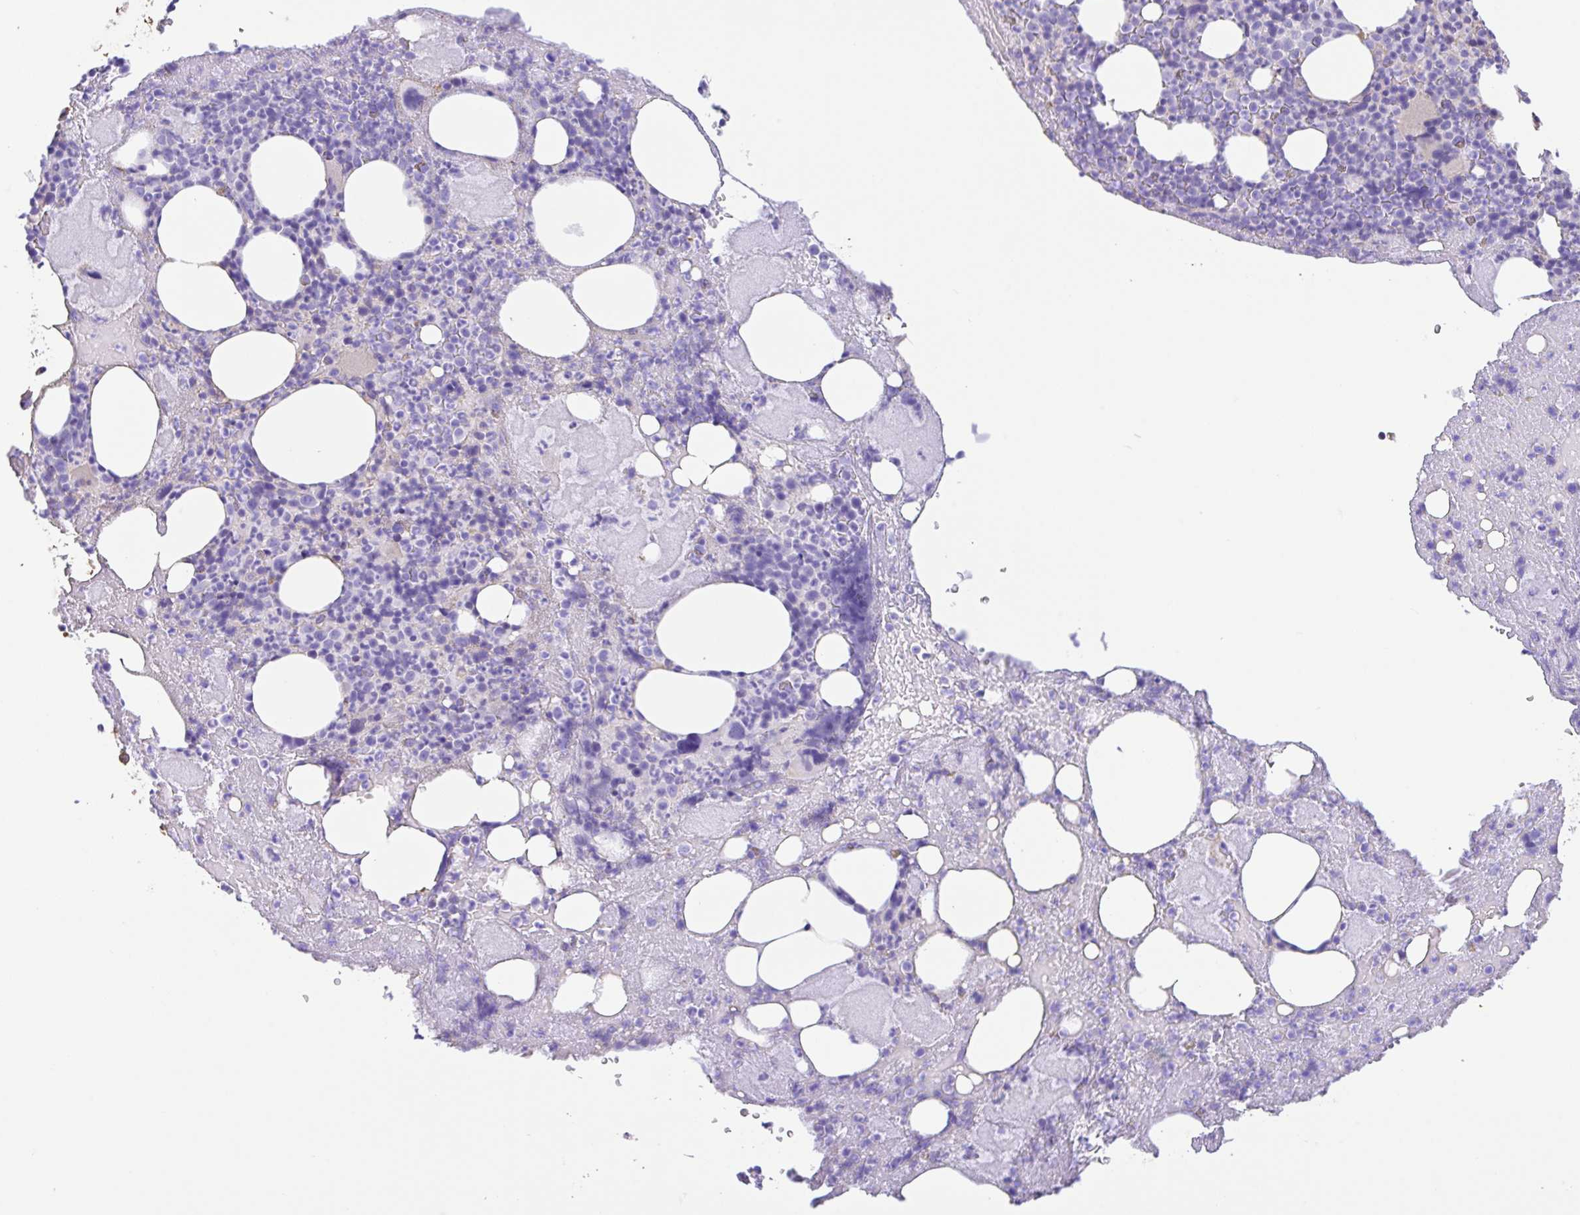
{"staining": {"intensity": "negative", "quantity": "none", "location": "none"}, "tissue": "bone marrow", "cell_type": "Hematopoietic cells", "image_type": "normal", "snomed": [{"axis": "morphology", "description": "Normal tissue, NOS"}, {"axis": "topography", "description": "Bone marrow"}], "caption": "An immunohistochemistry photomicrograph of normal bone marrow is shown. There is no staining in hematopoietic cells of bone marrow.", "gene": "HOXC12", "patient": {"sex": "female", "age": 59}}